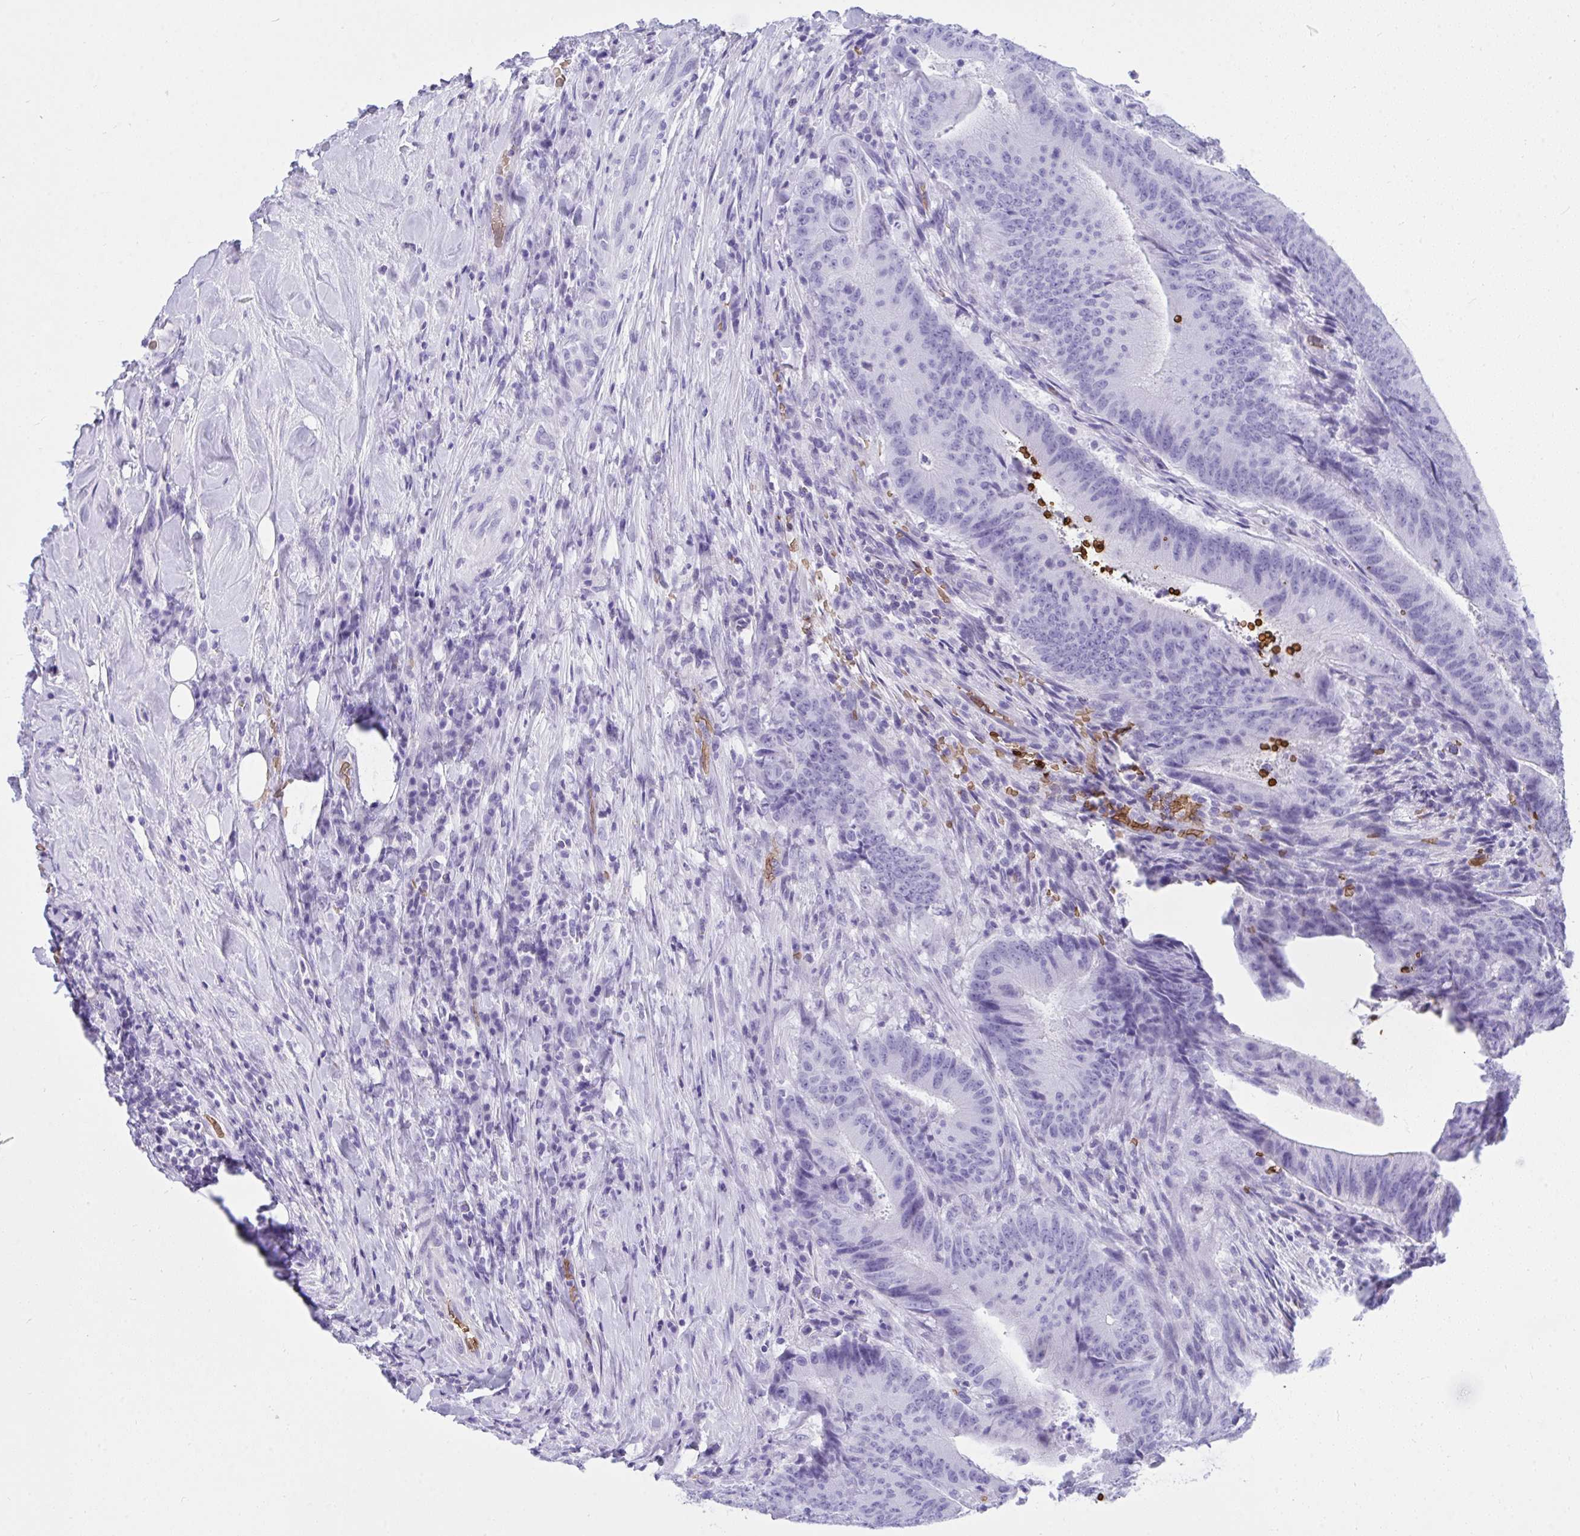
{"staining": {"intensity": "negative", "quantity": "none", "location": "none"}, "tissue": "colorectal cancer", "cell_type": "Tumor cells", "image_type": "cancer", "snomed": [{"axis": "morphology", "description": "Adenocarcinoma, NOS"}, {"axis": "topography", "description": "Colon"}], "caption": "DAB (3,3'-diaminobenzidine) immunohistochemical staining of colorectal cancer shows no significant staining in tumor cells.", "gene": "ANK1", "patient": {"sex": "female", "age": 43}}